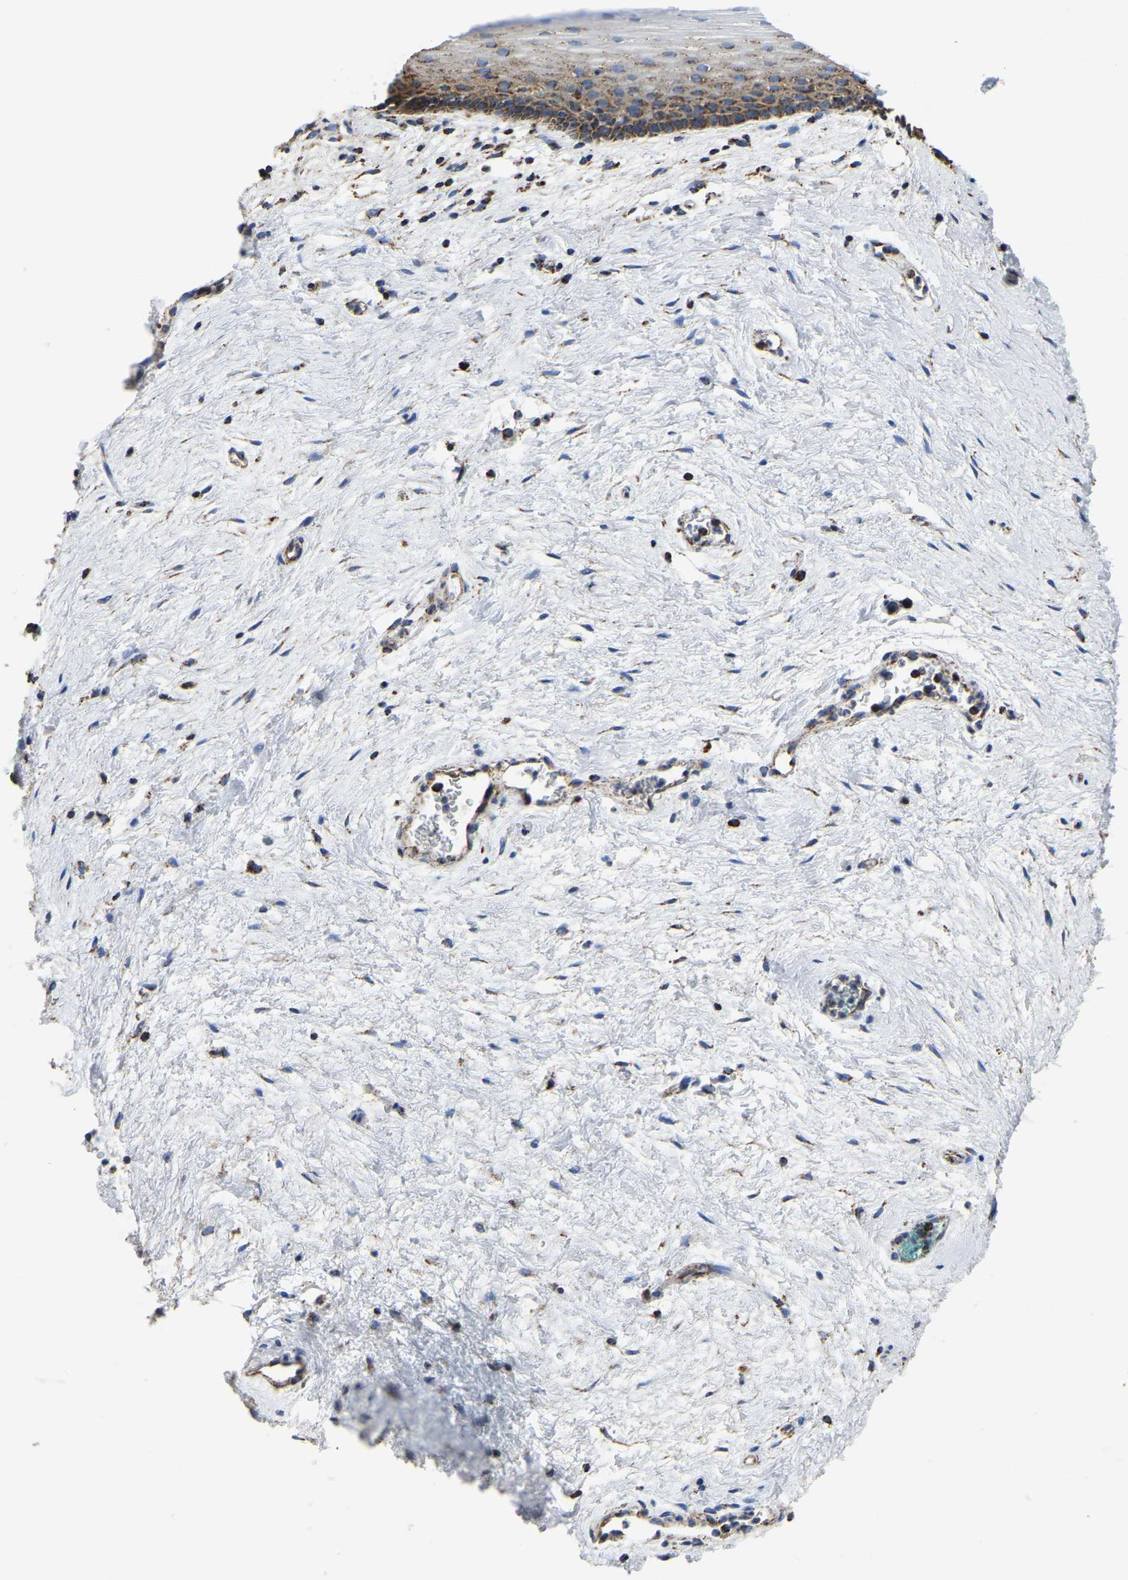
{"staining": {"intensity": "moderate", "quantity": "25%-75%", "location": "cytoplasmic/membranous"}, "tissue": "vagina", "cell_type": "Squamous epithelial cells", "image_type": "normal", "snomed": [{"axis": "morphology", "description": "Normal tissue, NOS"}, {"axis": "topography", "description": "Vagina"}], "caption": "Immunohistochemical staining of normal vagina displays moderate cytoplasmic/membranous protein positivity in about 25%-75% of squamous epithelial cells.", "gene": "ETFA", "patient": {"sex": "female", "age": 44}}